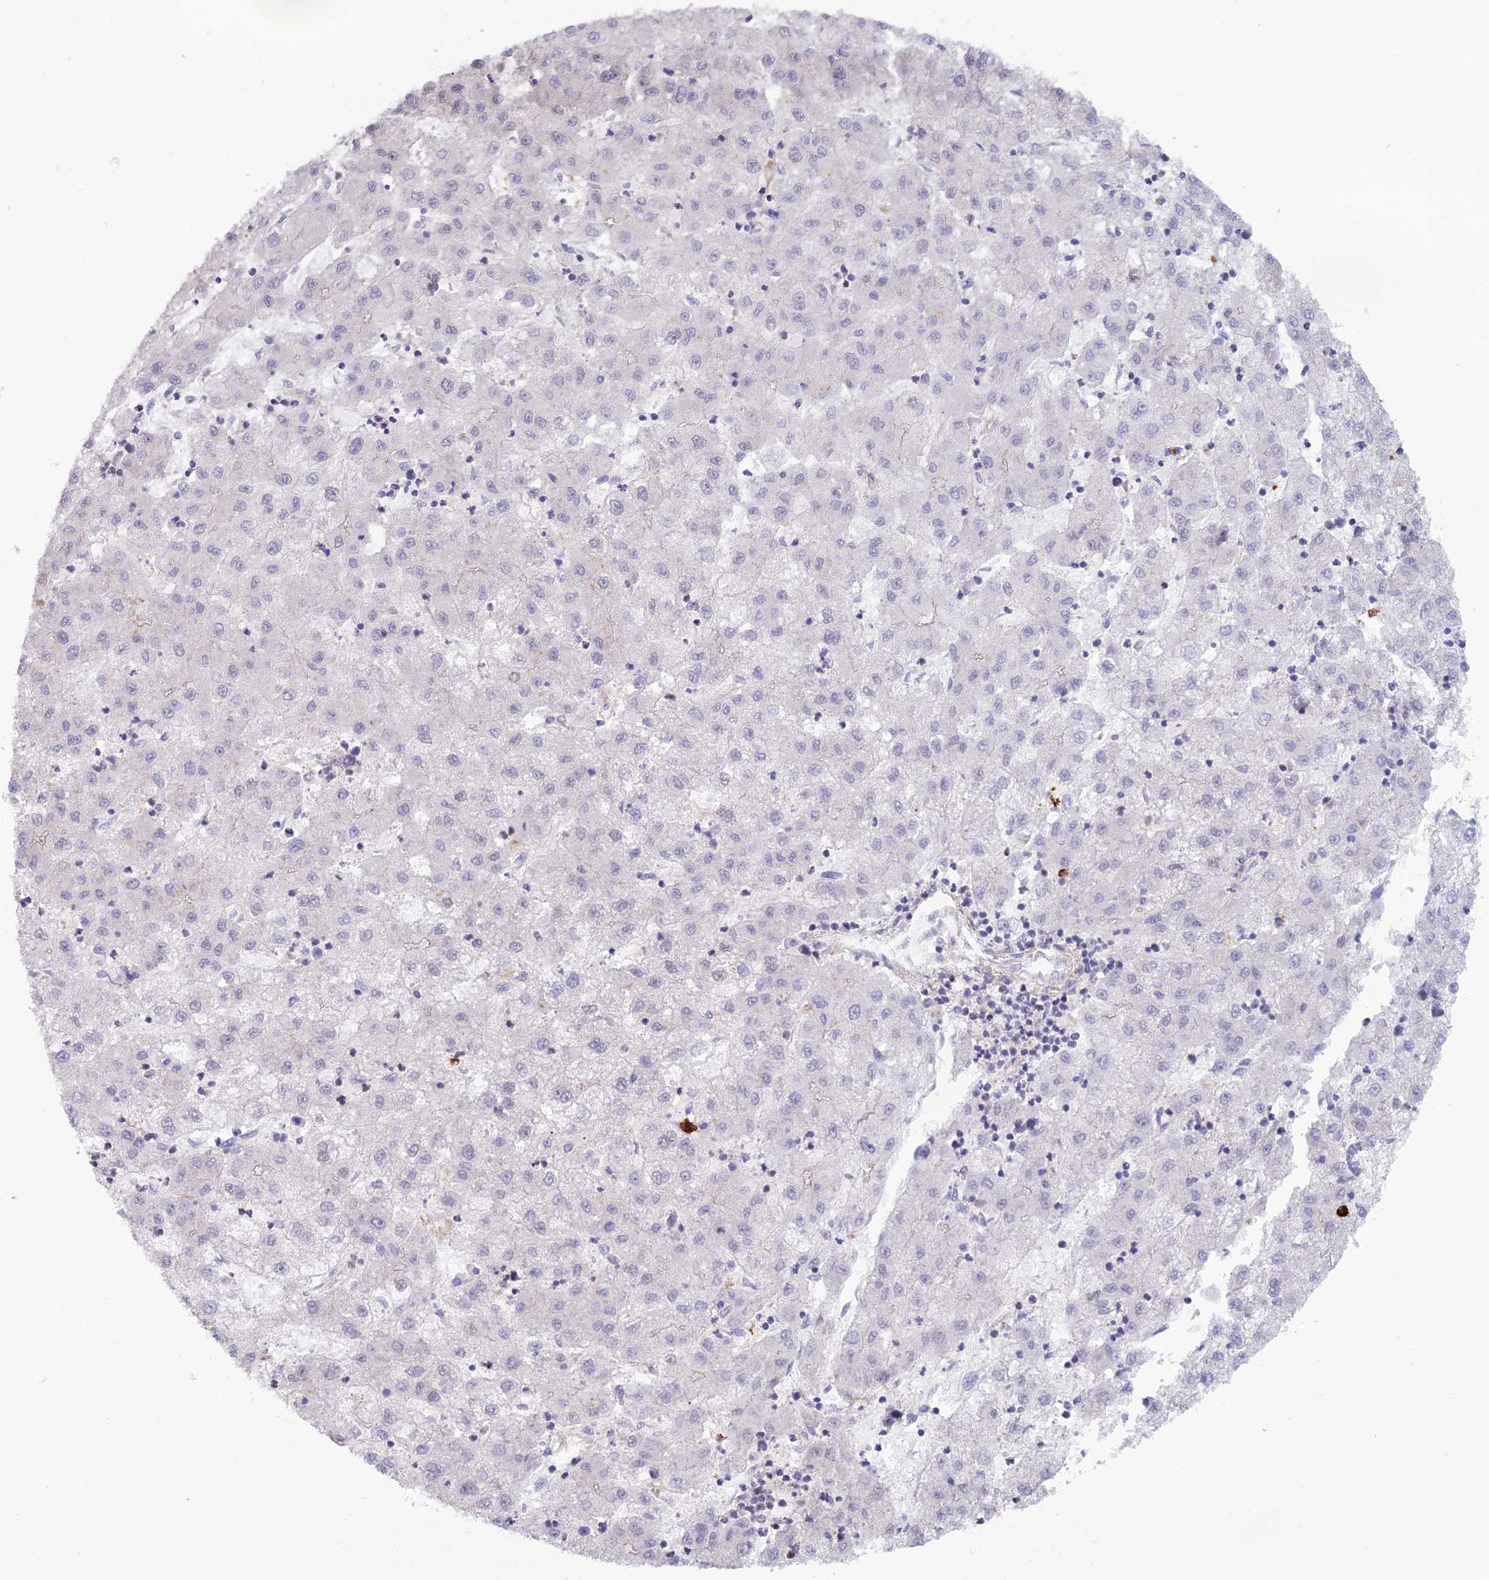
{"staining": {"intensity": "negative", "quantity": "none", "location": "none"}, "tissue": "liver cancer", "cell_type": "Tumor cells", "image_type": "cancer", "snomed": [{"axis": "morphology", "description": "Carcinoma, Hepatocellular, NOS"}, {"axis": "topography", "description": "Liver"}], "caption": "IHC micrograph of neoplastic tissue: human liver cancer (hepatocellular carcinoma) stained with DAB reveals no significant protein staining in tumor cells. The staining was performed using DAB to visualize the protein expression in brown, while the nuclei were stained in blue with hematoxylin (Magnification: 20x).", "gene": "COL6A6", "patient": {"sex": "male", "age": 72}}